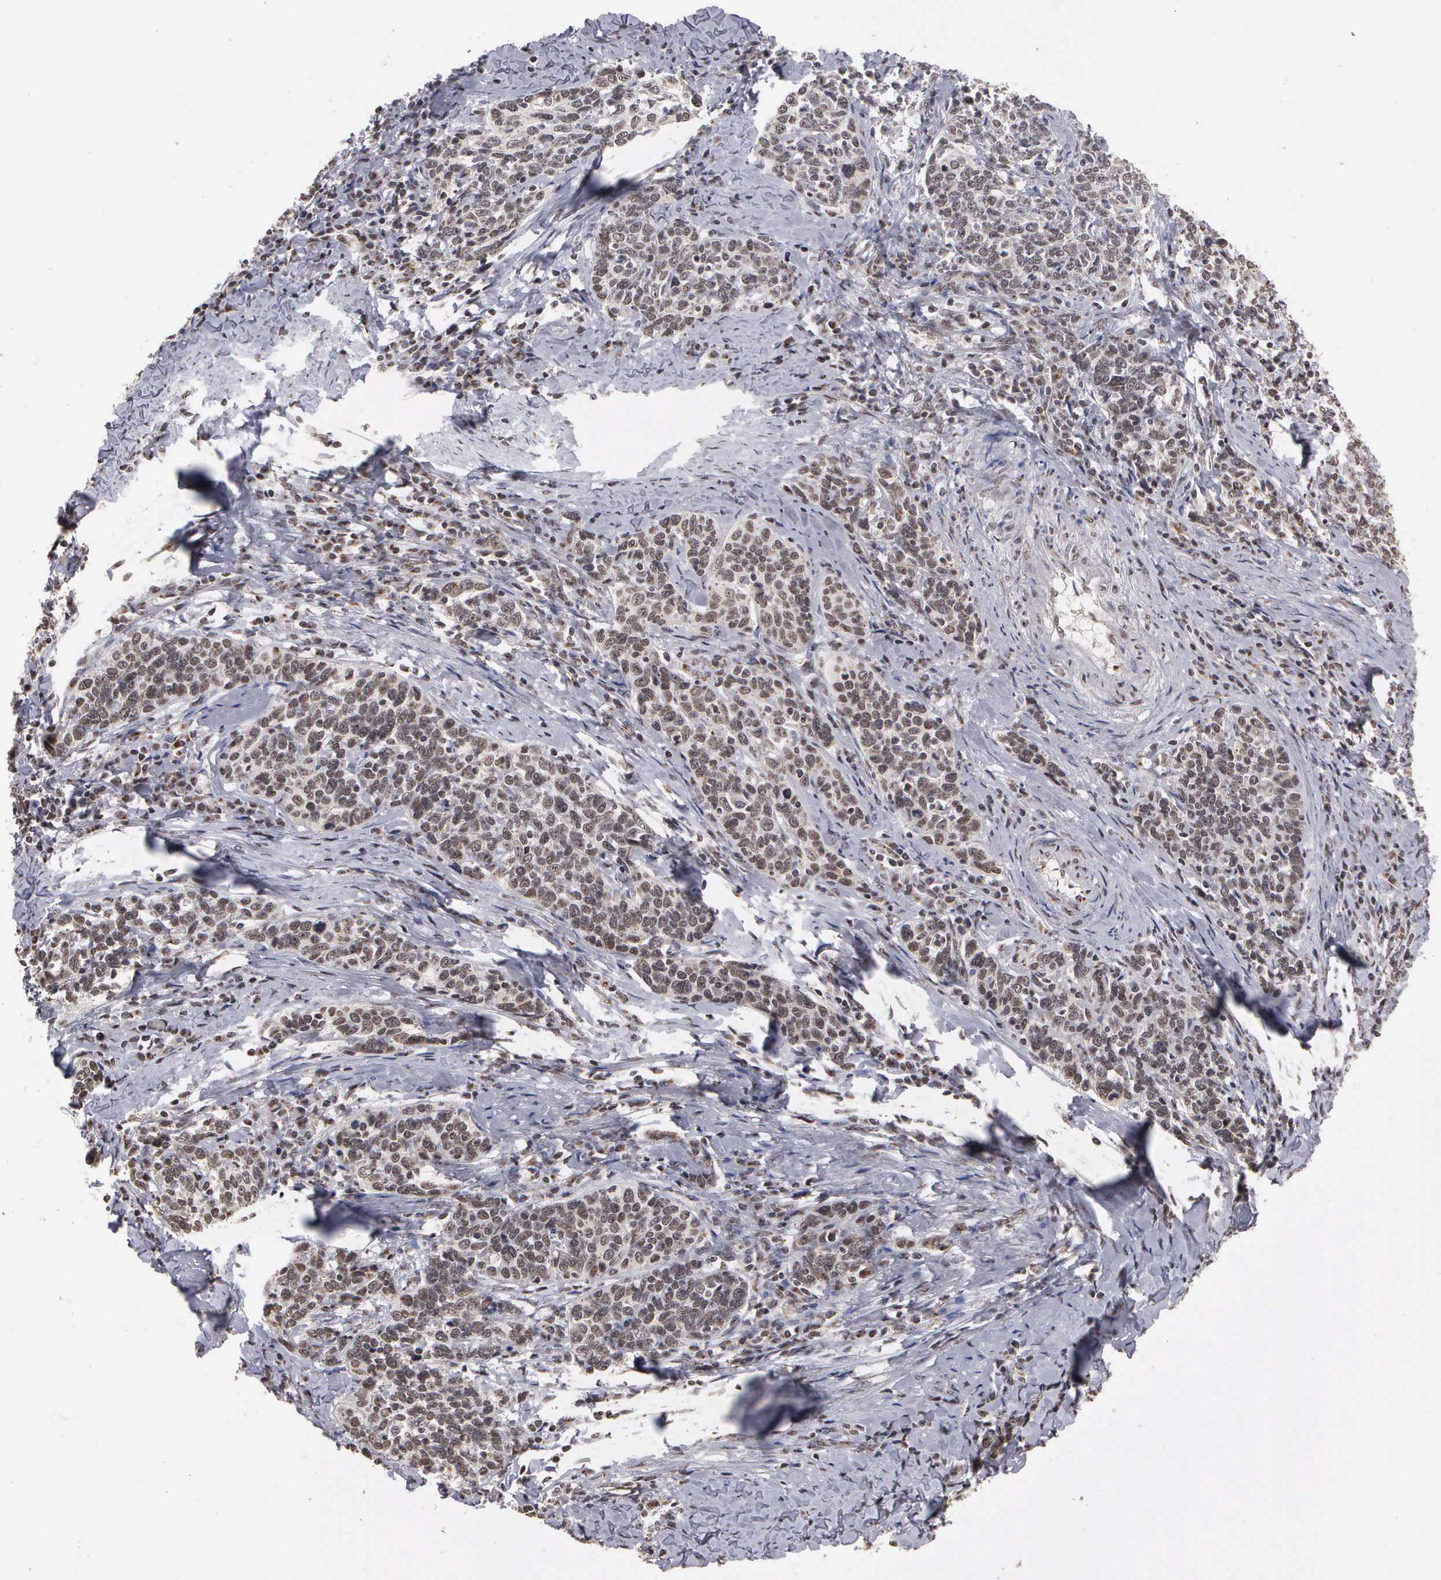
{"staining": {"intensity": "moderate", "quantity": ">75%", "location": "nuclear"}, "tissue": "cervical cancer", "cell_type": "Tumor cells", "image_type": "cancer", "snomed": [{"axis": "morphology", "description": "Squamous cell carcinoma, NOS"}, {"axis": "topography", "description": "Cervix"}], "caption": "Moderate nuclear staining for a protein is identified in about >75% of tumor cells of cervical cancer using immunohistochemistry.", "gene": "GTF2A1", "patient": {"sex": "female", "age": 41}}